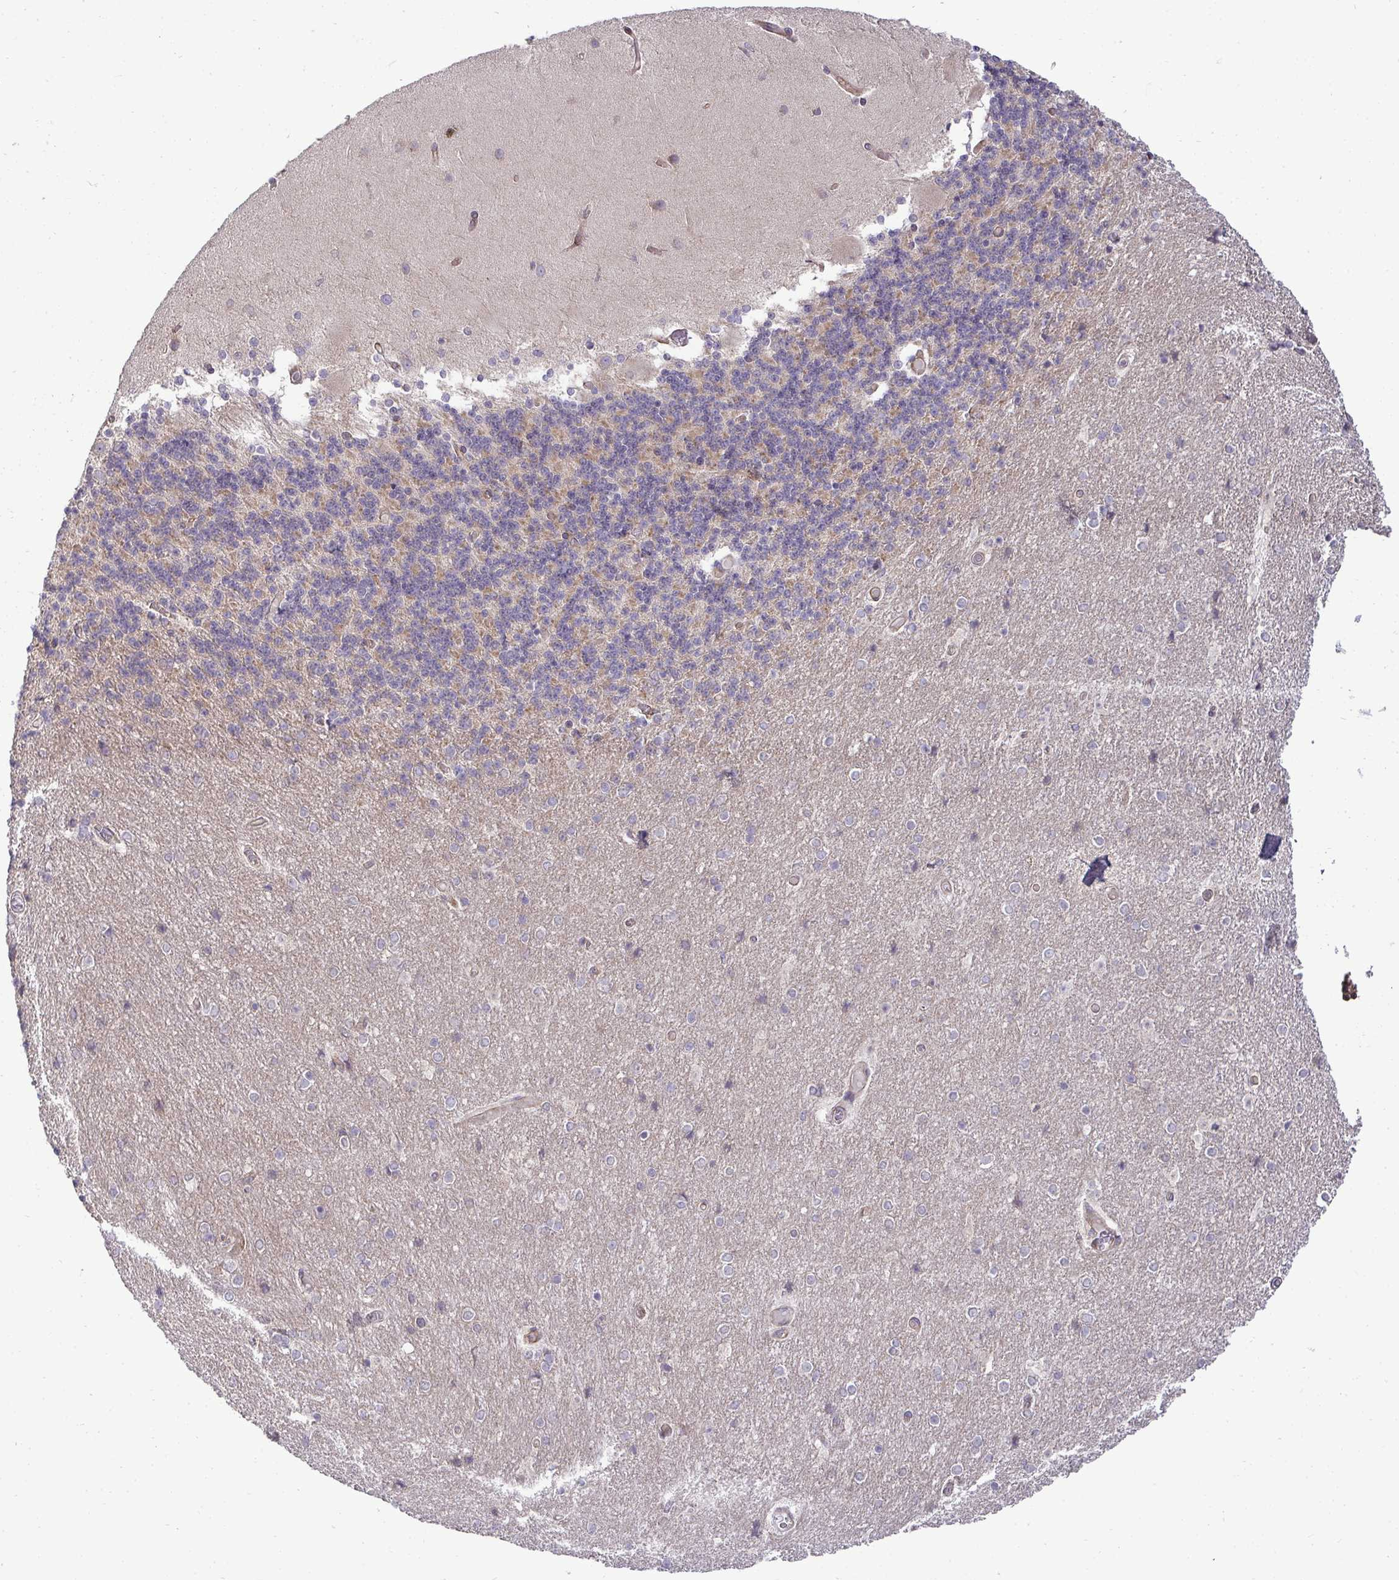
{"staining": {"intensity": "weak", "quantity": "25%-75%", "location": "cytoplasmic/membranous"}, "tissue": "cerebellum", "cell_type": "Cells in granular layer", "image_type": "normal", "snomed": [{"axis": "morphology", "description": "Normal tissue, NOS"}, {"axis": "topography", "description": "Cerebellum"}], "caption": "DAB (3,3'-diaminobenzidine) immunohistochemical staining of normal human cerebellum displays weak cytoplasmic/membranous protein staining in about 25%-75% of cells in granular layer.", "gene": "SH2D1B", "patient": {"sex": "female", "age": 54}}